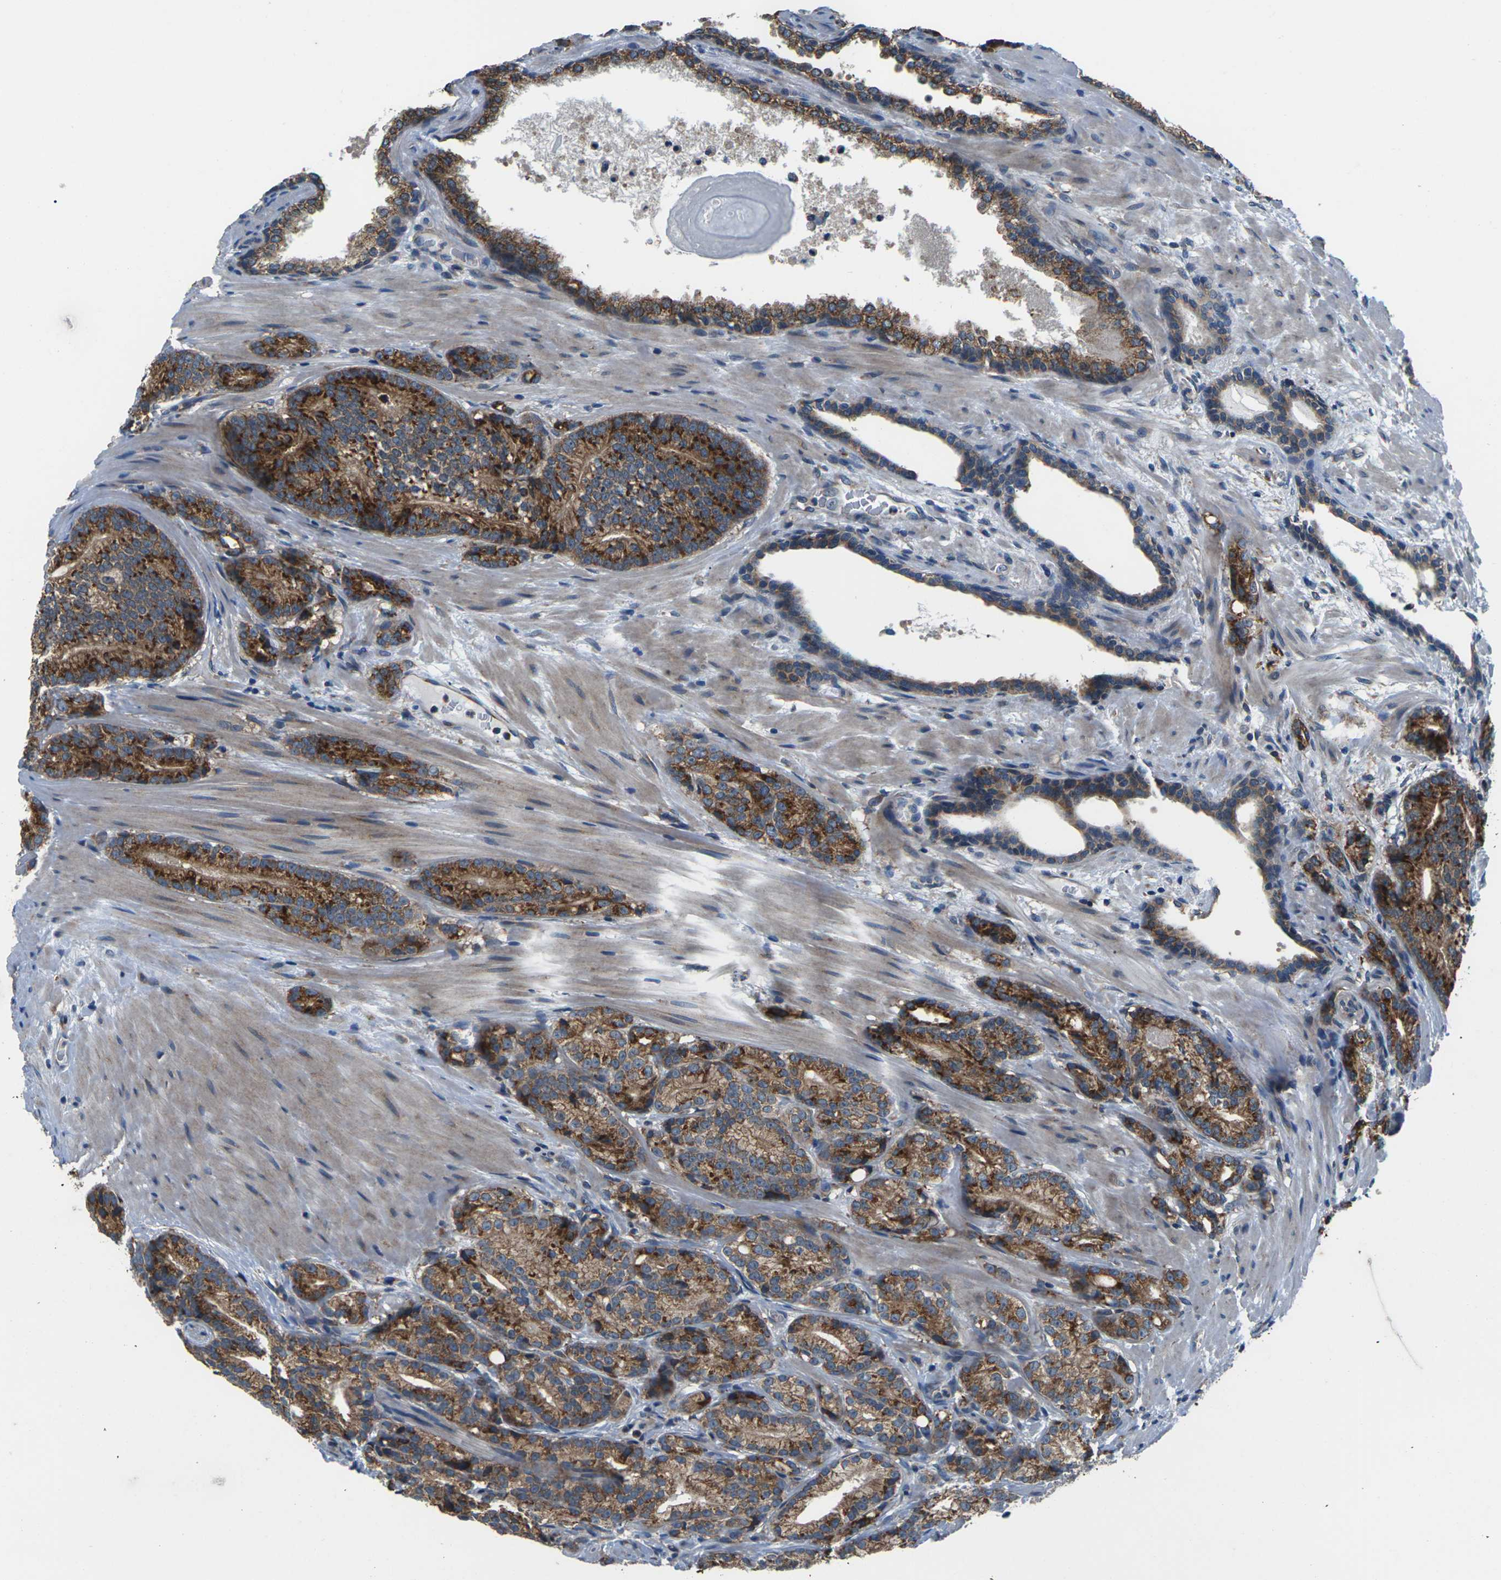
{"staining": {"intensity": "strong", "quantity": ">75%", "location": "cytoplasmic/membranous"}, "tissue": "prostate cancer", "cell_type": "Tumor cells", "image_type": "cancer", "snomed": [{"axis": "morphology", "description": "Adenocarcinoma, High grade"}, {"axis": "topography", "description": "Prostate"}], "caption": "High-magnification brightfield microscopy of prostate cancer (adenocarcinoma (high-grade)) stained with DAB (3,3'-diaminobenzidine) (brown) and counterstained with hematoxylin (blue). tumor cells exhibit strong cytoplasmic/membranous staining is identified in approximately>75% of cells.", "gene": "GABRP", "patient": {"sex": "male", "age": 61}}